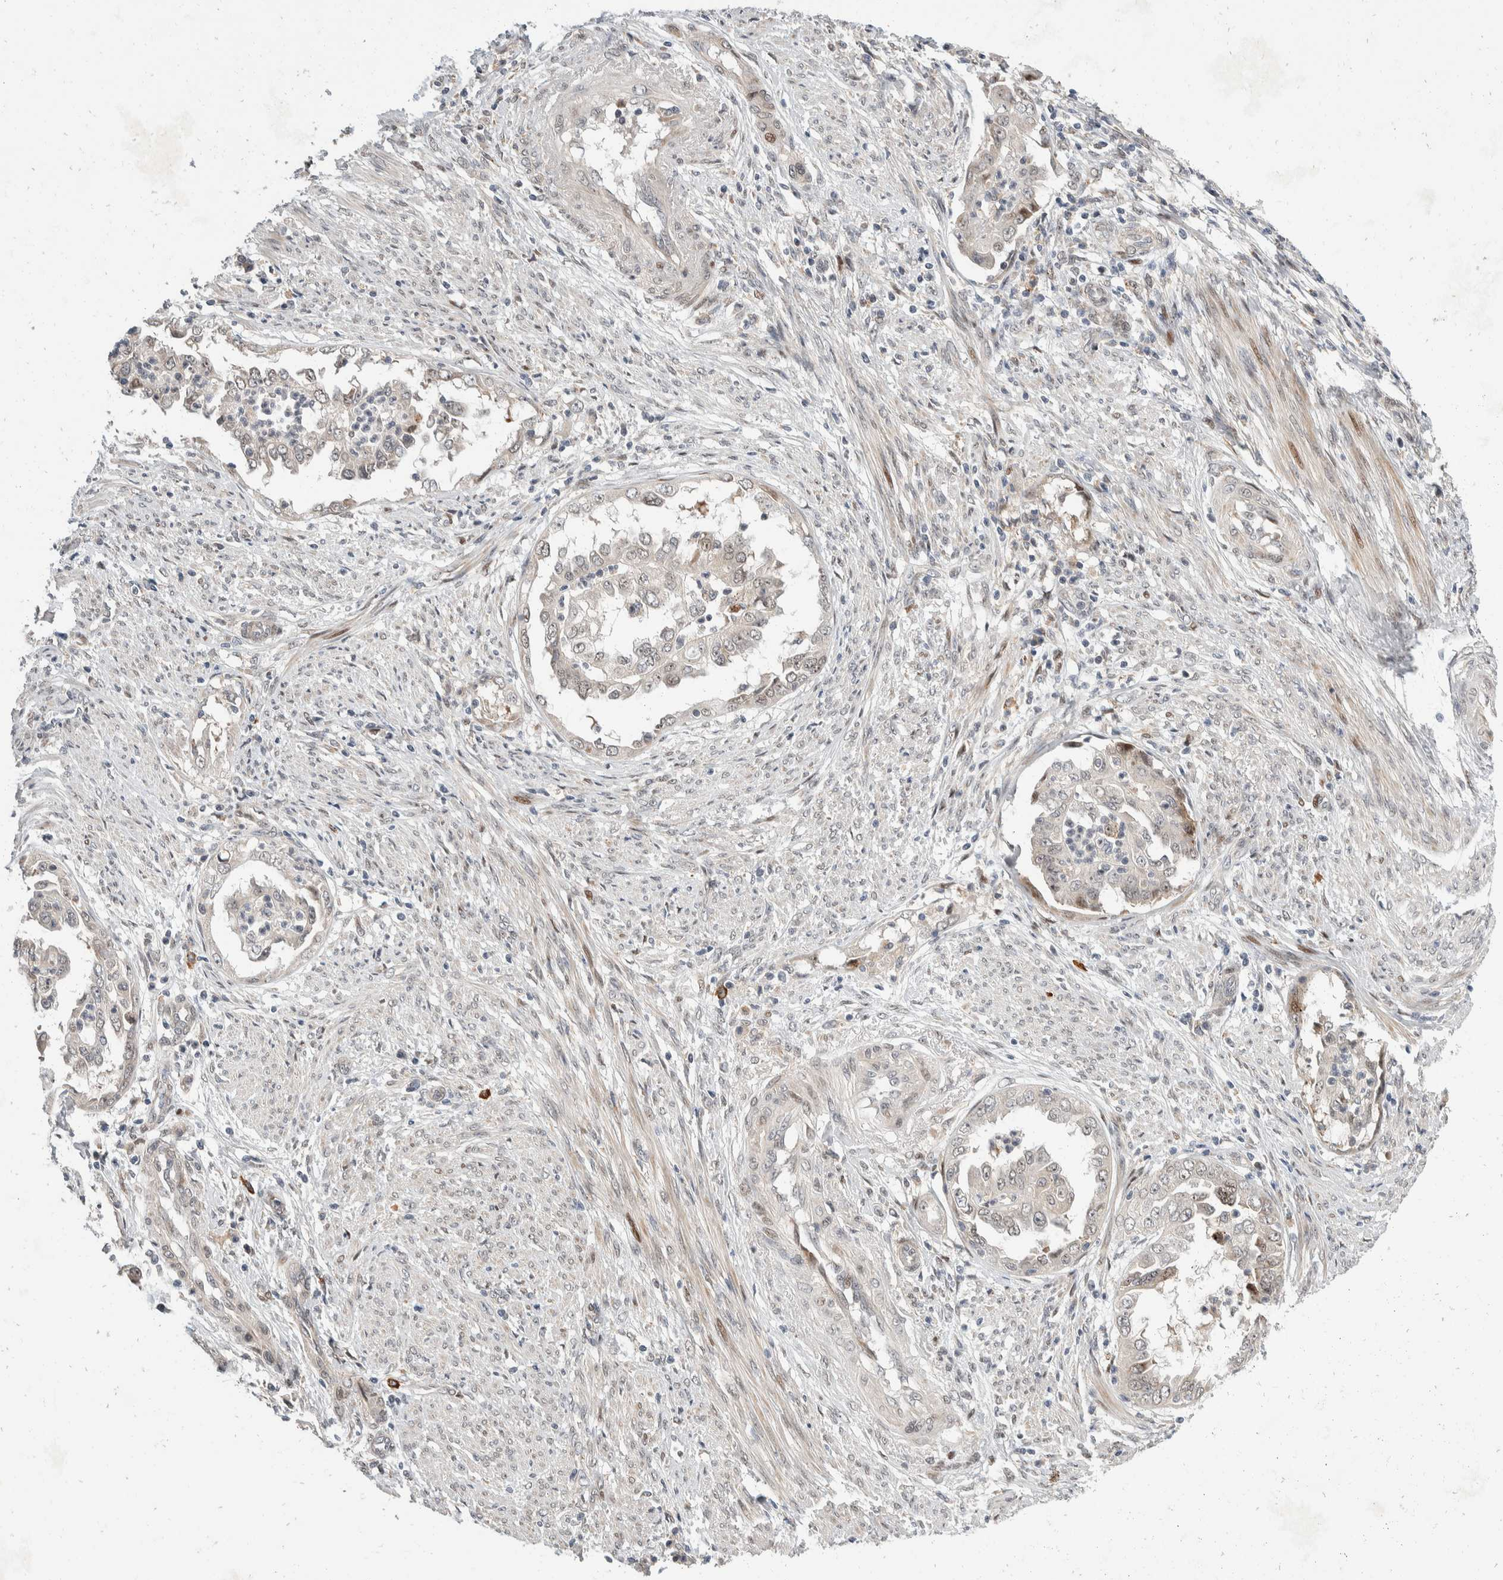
{"staining": {"intensity": "weak", "quantity": "<25%", "location": "nuclear"}, "tissue": "endometrial cancer", "cell_type": "Tumor cells", "image_type": "cancer", "snomed": [{"axis": "morphology", "description": "Adenocarcinoma, NOS"}, {"axis": "topography", "description": "Endometrium"}], "caption": "Immunohistochemical staining of endometrial cancer exhibits no significant expression in tumor cells. (DAB IHC with hematoxylin counter stain).", "gene": "ZNF703", "patient": {"sex": "female", "age": 85}}